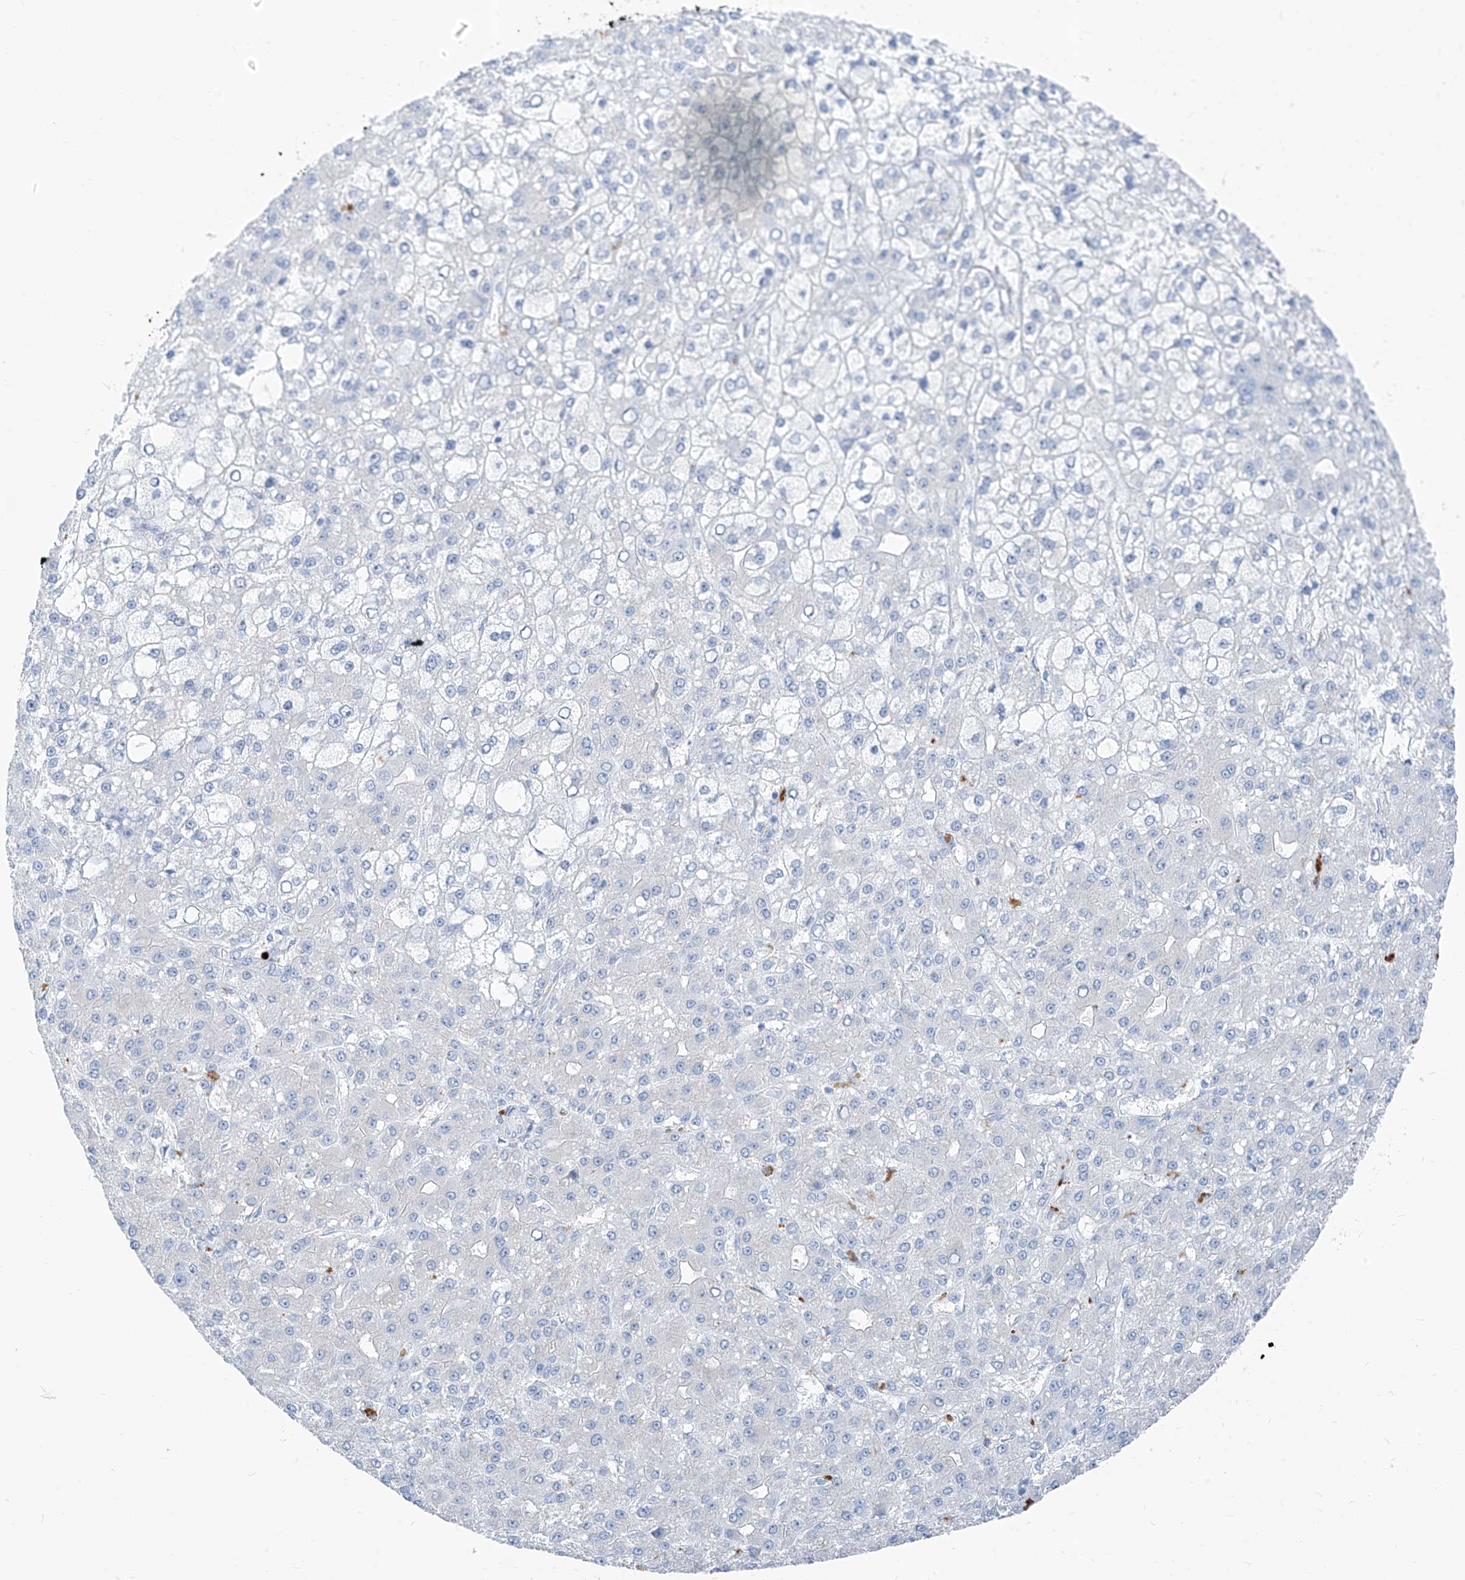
{"staining": {"intensity": "negative", "quantity": "none", "location": "none"}, "tissue": "liver cancer", "cell_type": "Tumor cells", "image_type": "cancer", "snomed": [{"axis": "morphology", "description": "Carcinoma, Hepatocellular, NOS"}, {"axis": "topography", "description": "Liver"}], "caption": "Immunohistochemistry (IHC) of human liver hepatocellular carcinoma demonstrates no positivity in tumor cells.", "gene": "GPR137C", "patient": {"sex": "male", "age": 67}}